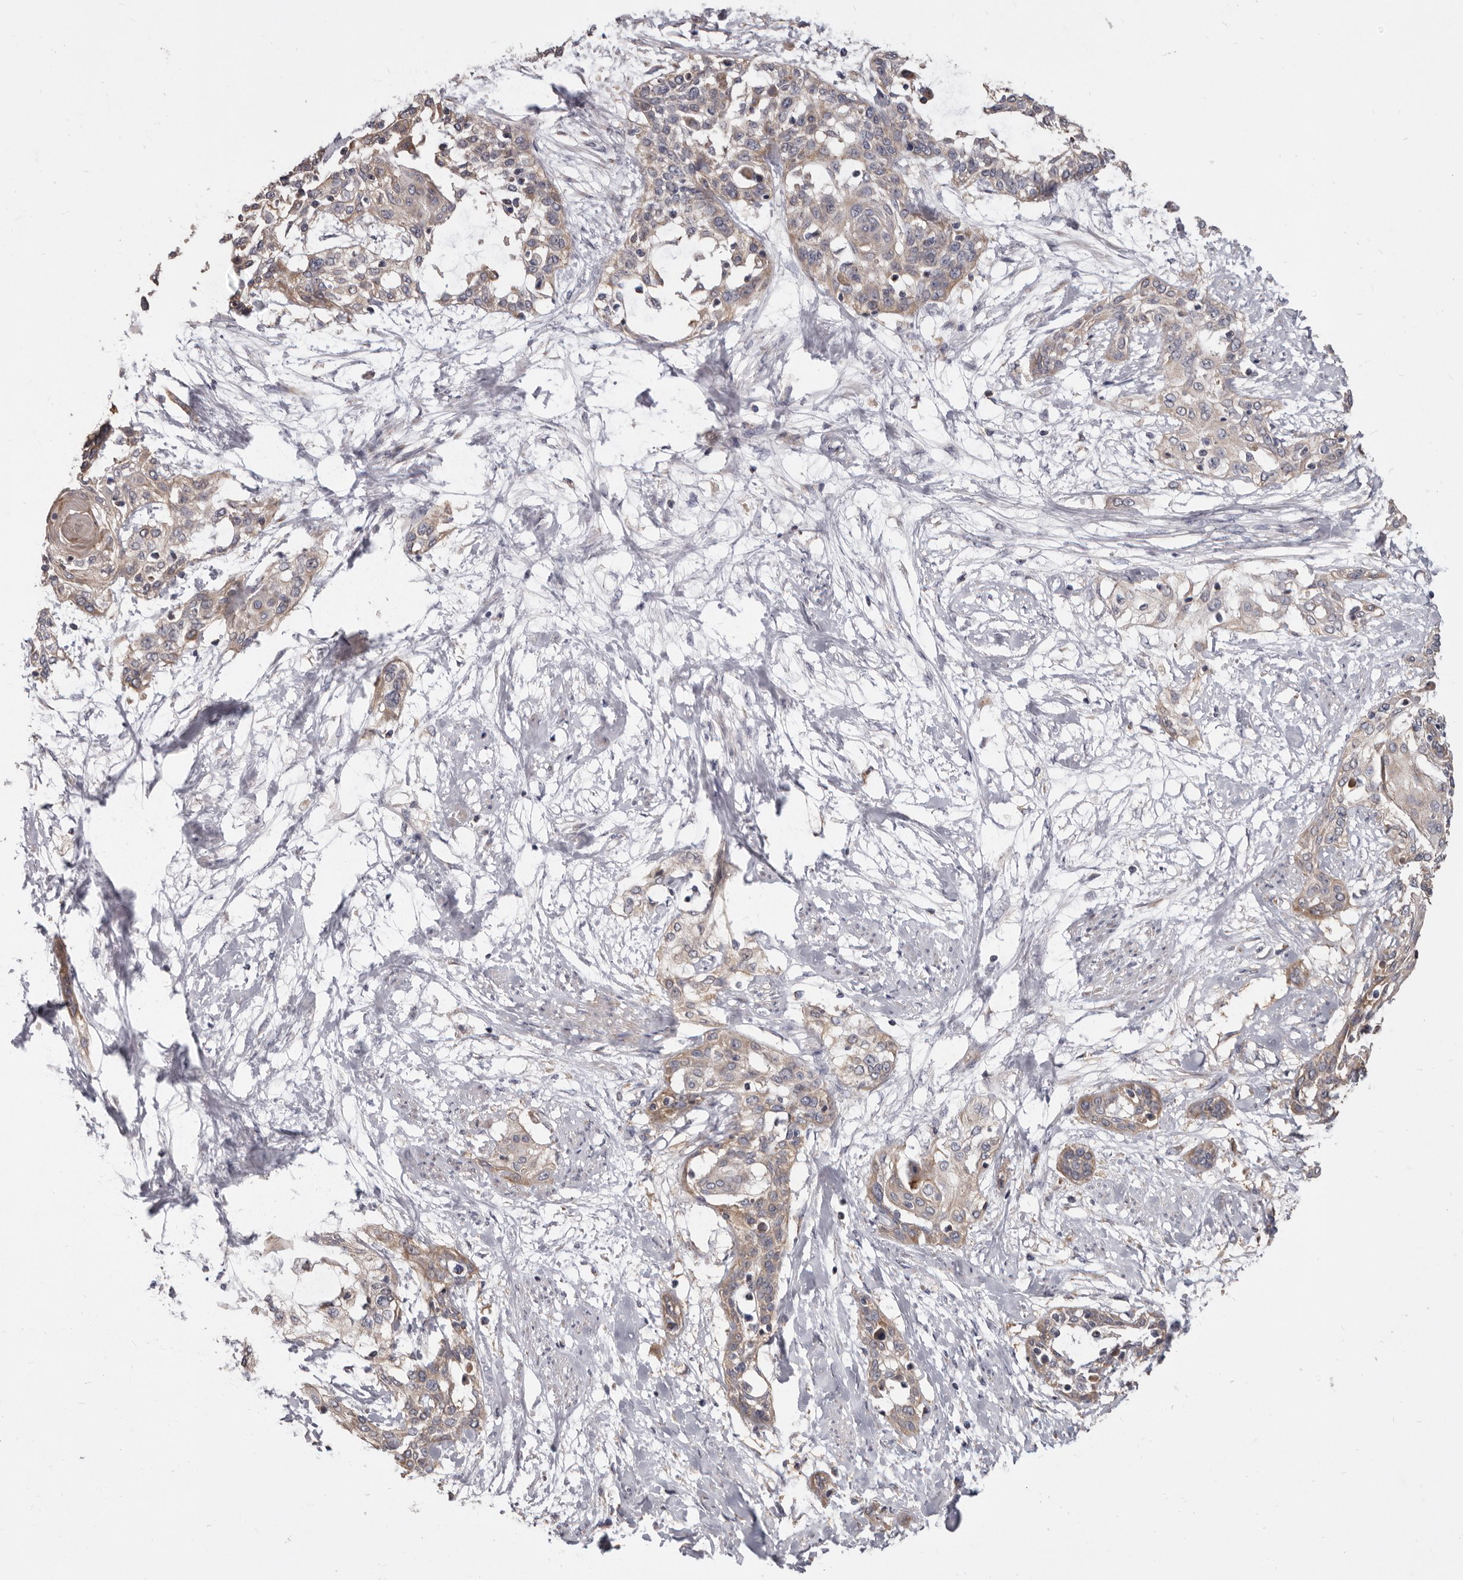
{"staining": {"intensity": "weak", "quantity": ">75%", "location": "cytoplasmic/membranous"}, "tissue": "cervical cancer", "cell_type": "Tumor cells", "image_type": "cancer", "snomed": [{"axis": "morphology", "description": "Squamous cell carcinoma, NOS"}, {"axis": "topography", "description": "Cervix"}], "caption": "A micrograph of cervical cancer stained for a protein displays weak cytoplasmic/membranous brown staining in tumor cells.", "gene": "FMO2", "patient": {"sex": "female", "age": 57}}